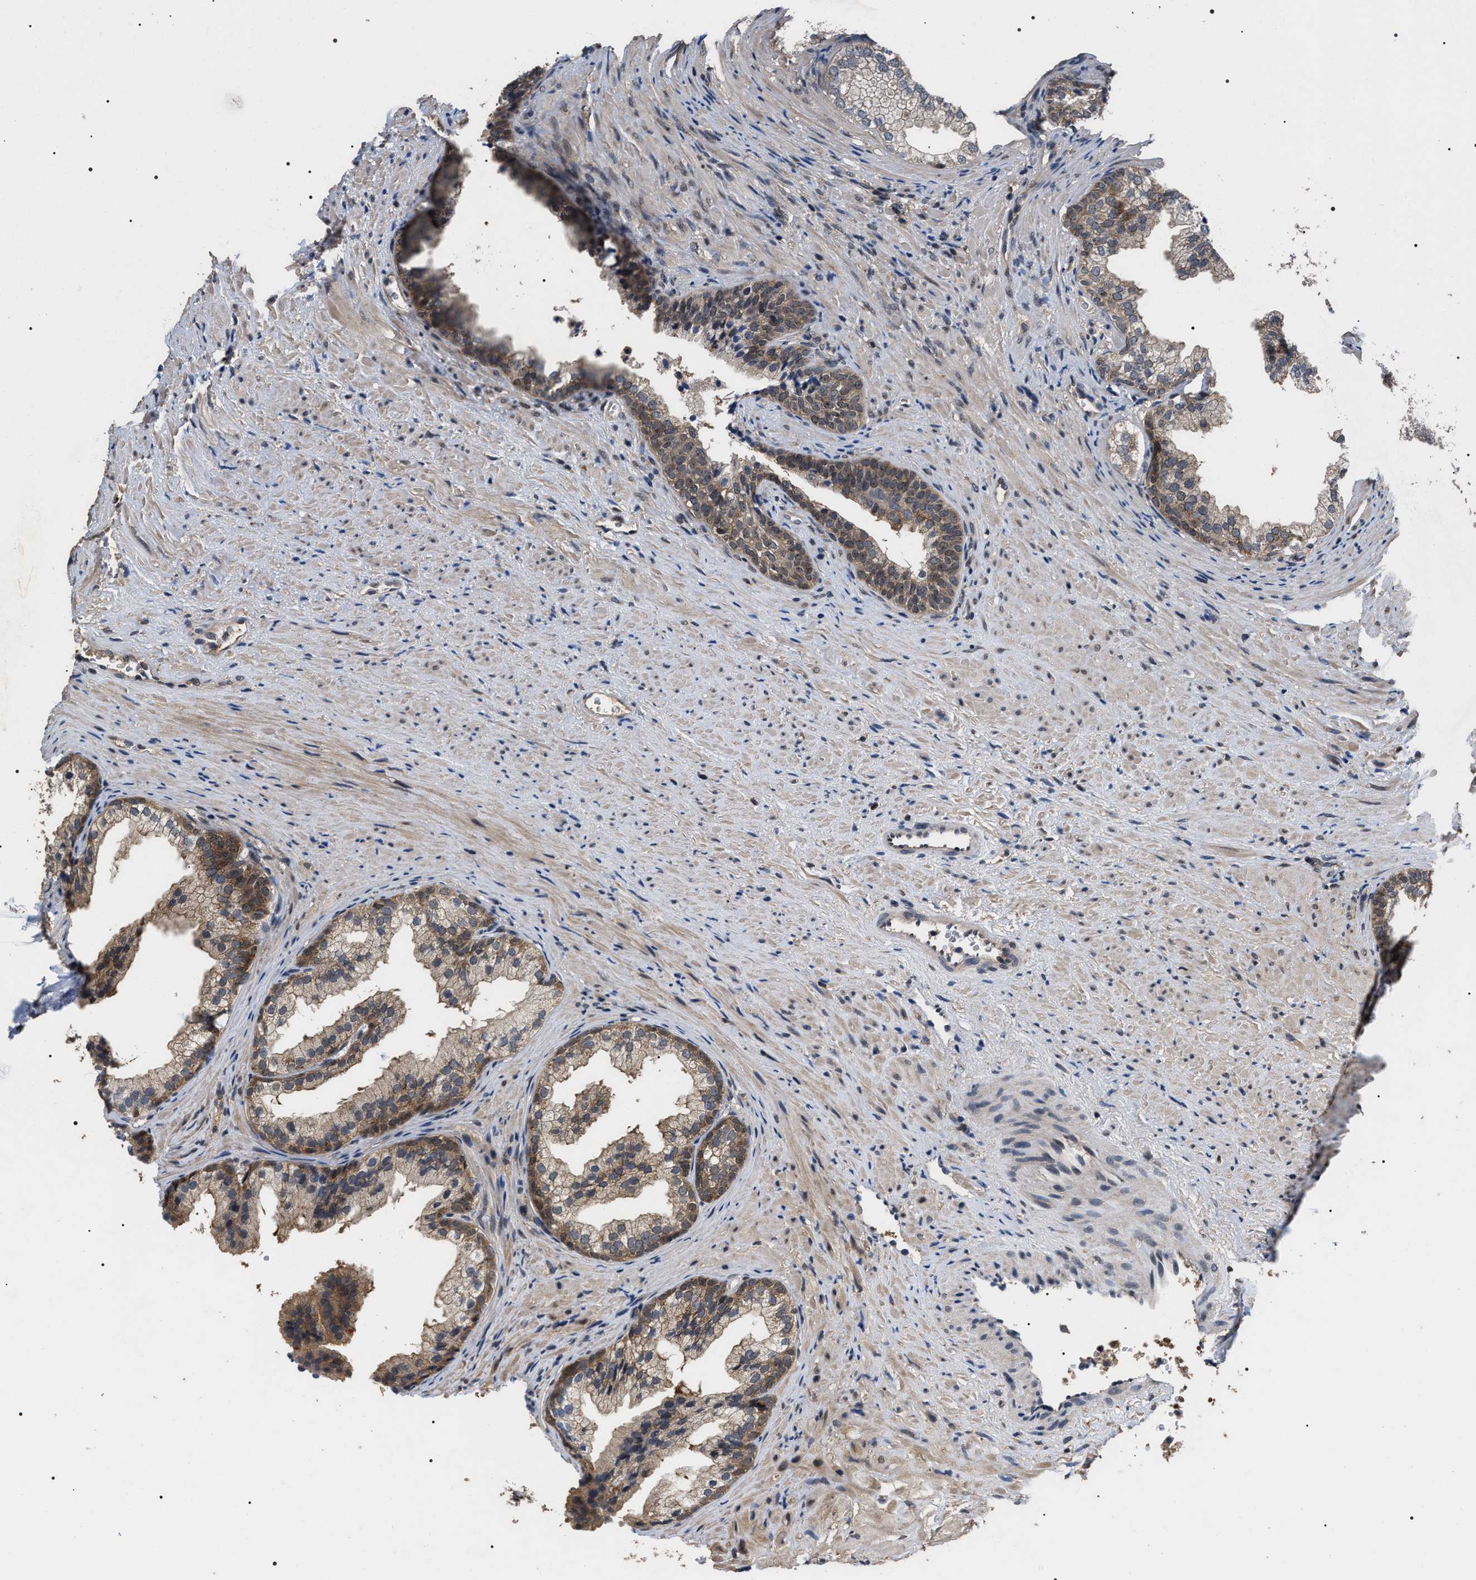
{"staining": {"intensity": "weak", "quantity": ">75%", "location": "cytoplasmic/membranous"}, "tissue": "prostate", "cell_type": "Glandular cells", "image_type": "normal", "snomed": [{"axis": "morphology", "description": "Normal tissue, NOS"}, {"axis": "topography", "description": "Prostate"}], "caption": "Immunohistochemistry (IHC) staining of normal prostate, which demonstrates low levels of weak cytoplasmic/membranous staining in approximately >75% of glandular cells indicating weak cytoplasmic/membranous protein staining. The staining was performed using DAB (3,3'-diaminobenzidine) (brown) for protein detection and nuclei were counterstained in hematoxylin (blue).", "gene": "UPF3A", "patient": {"sex": "male", "age": 76}}